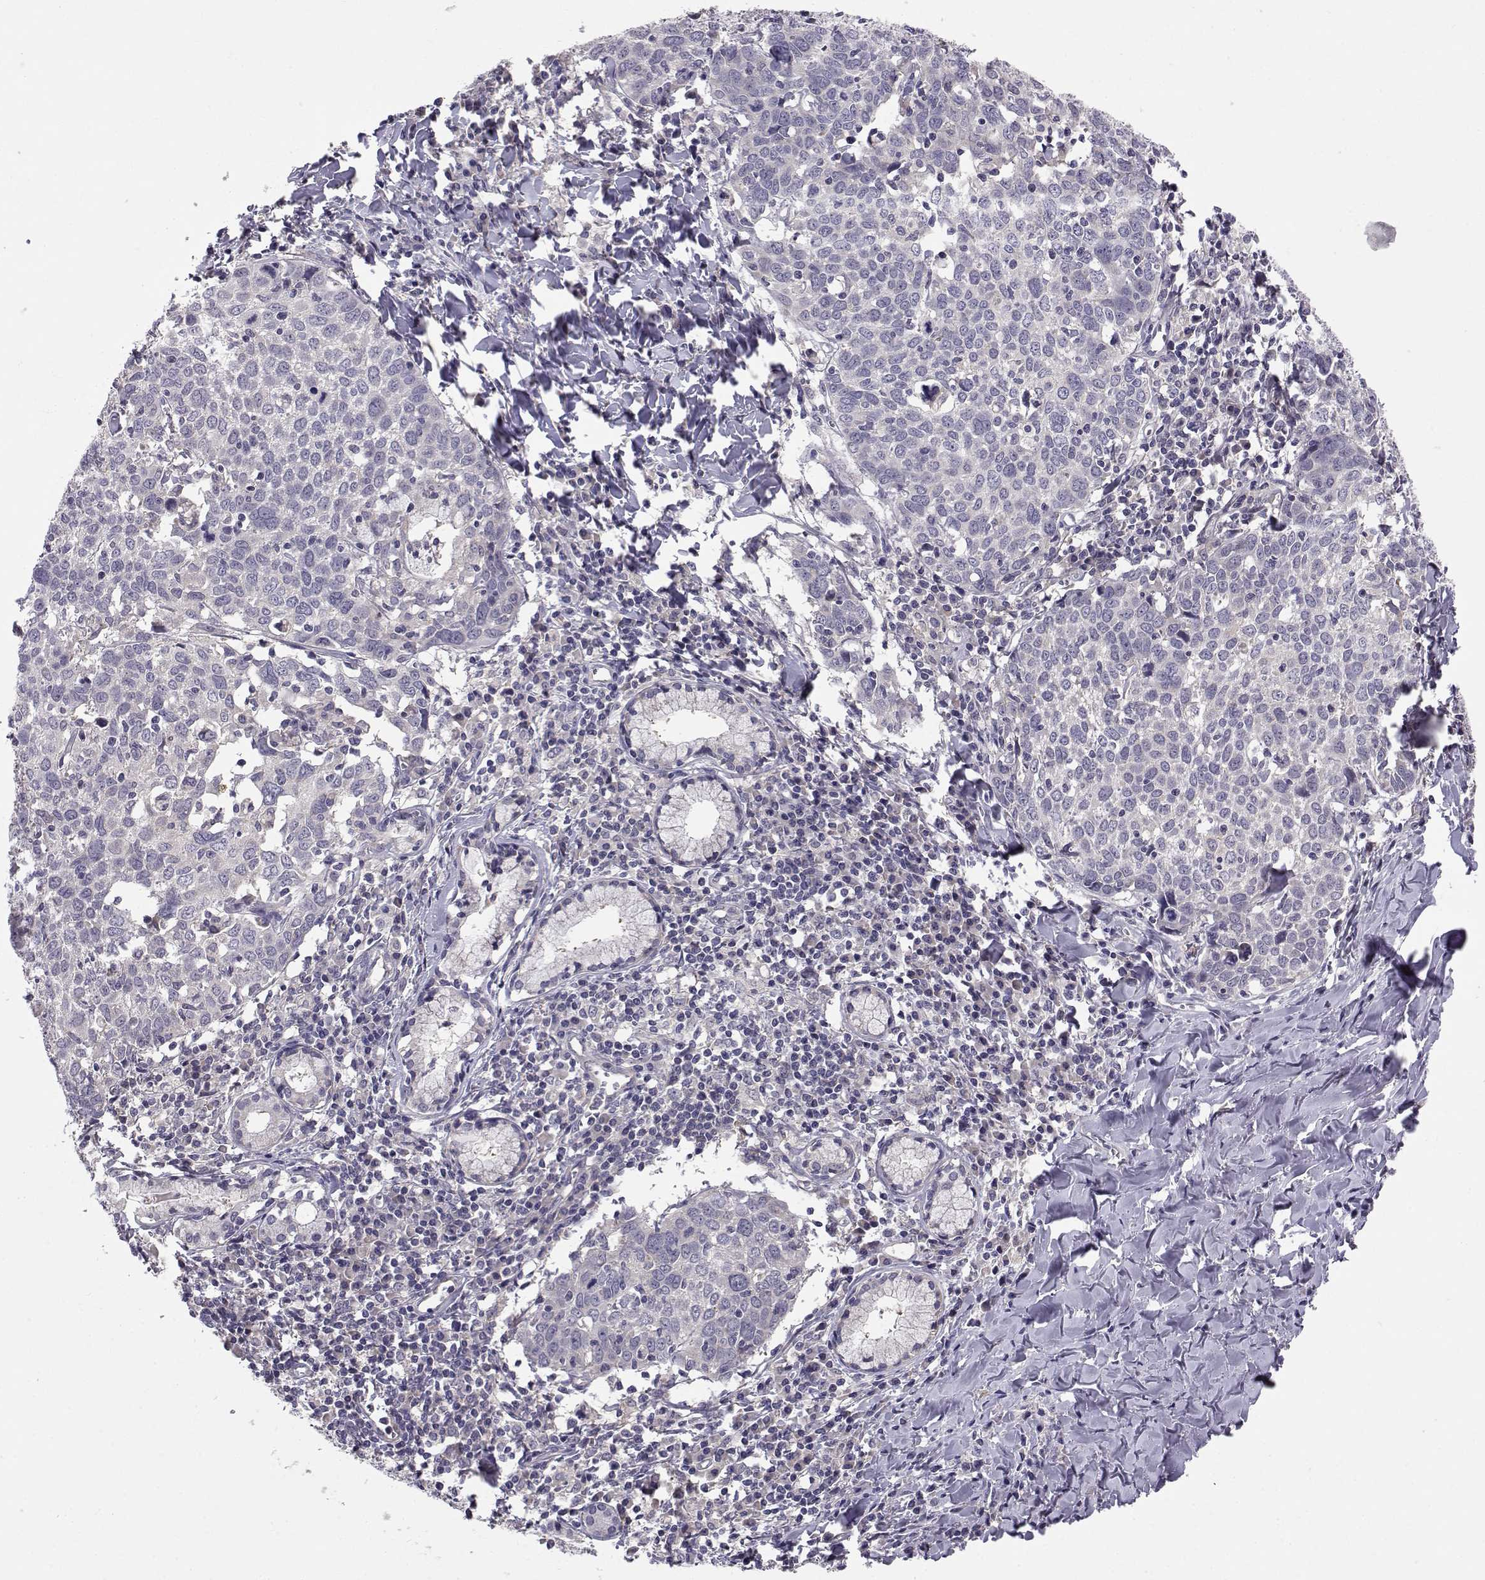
{"staining": {"intensity": "negative", "quantity": "none", "location": "none"}, "tissue": "lung cancer", "cell_type": "Tumor cells", "image_type": "cancer", "snomed": [{"axis": "morphology", "description": "Squamous cell carcinoma, NOS"}, {"axis": "topography", "description": "Lung"}], "caption": "This is an IHC image of human lung cancer (squamous cell carcinoma). There is no positivity in tumor cells.", "gene": "PEX5L", "patient": {"sex": "male", "age": 57}}